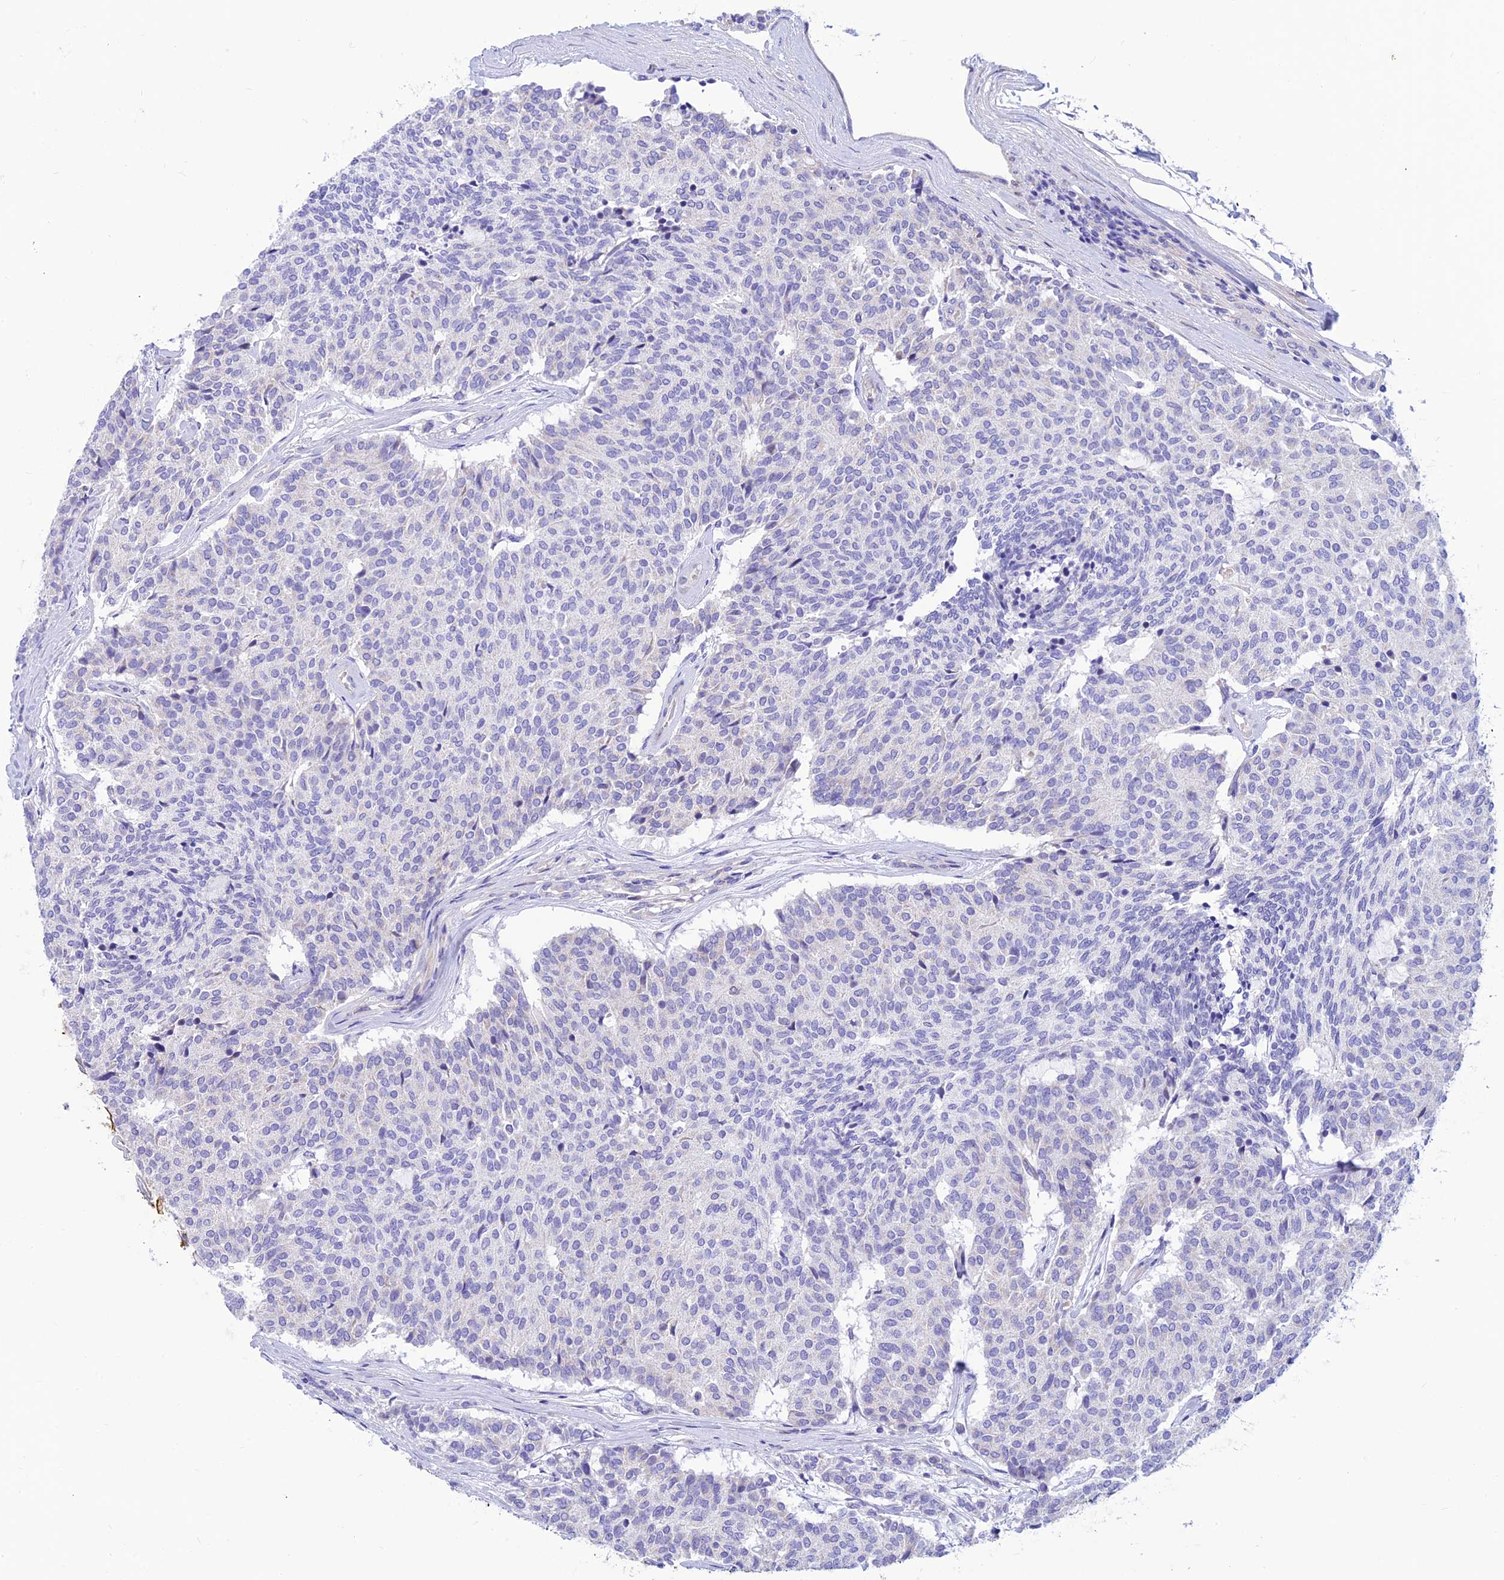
{"staining": {"intensity": "negative", "quantity": "none", "location": "none"}, "tissue": "carcinoid", "cell_type": "Tumor cells", "image_type": "cancer", "snomed": [{"axis": "morphology", "description": "Carcinoid, malignant, NOS"}, {"axis": "topography", "description": "Pancreas"}], "caption": "Human carcinoid (malignant) stained for a protein using immunohistochemistry shows no staining in tumor cells.", "gene": "FAM186B", "patient": {"sex": "female", "age": 54}}